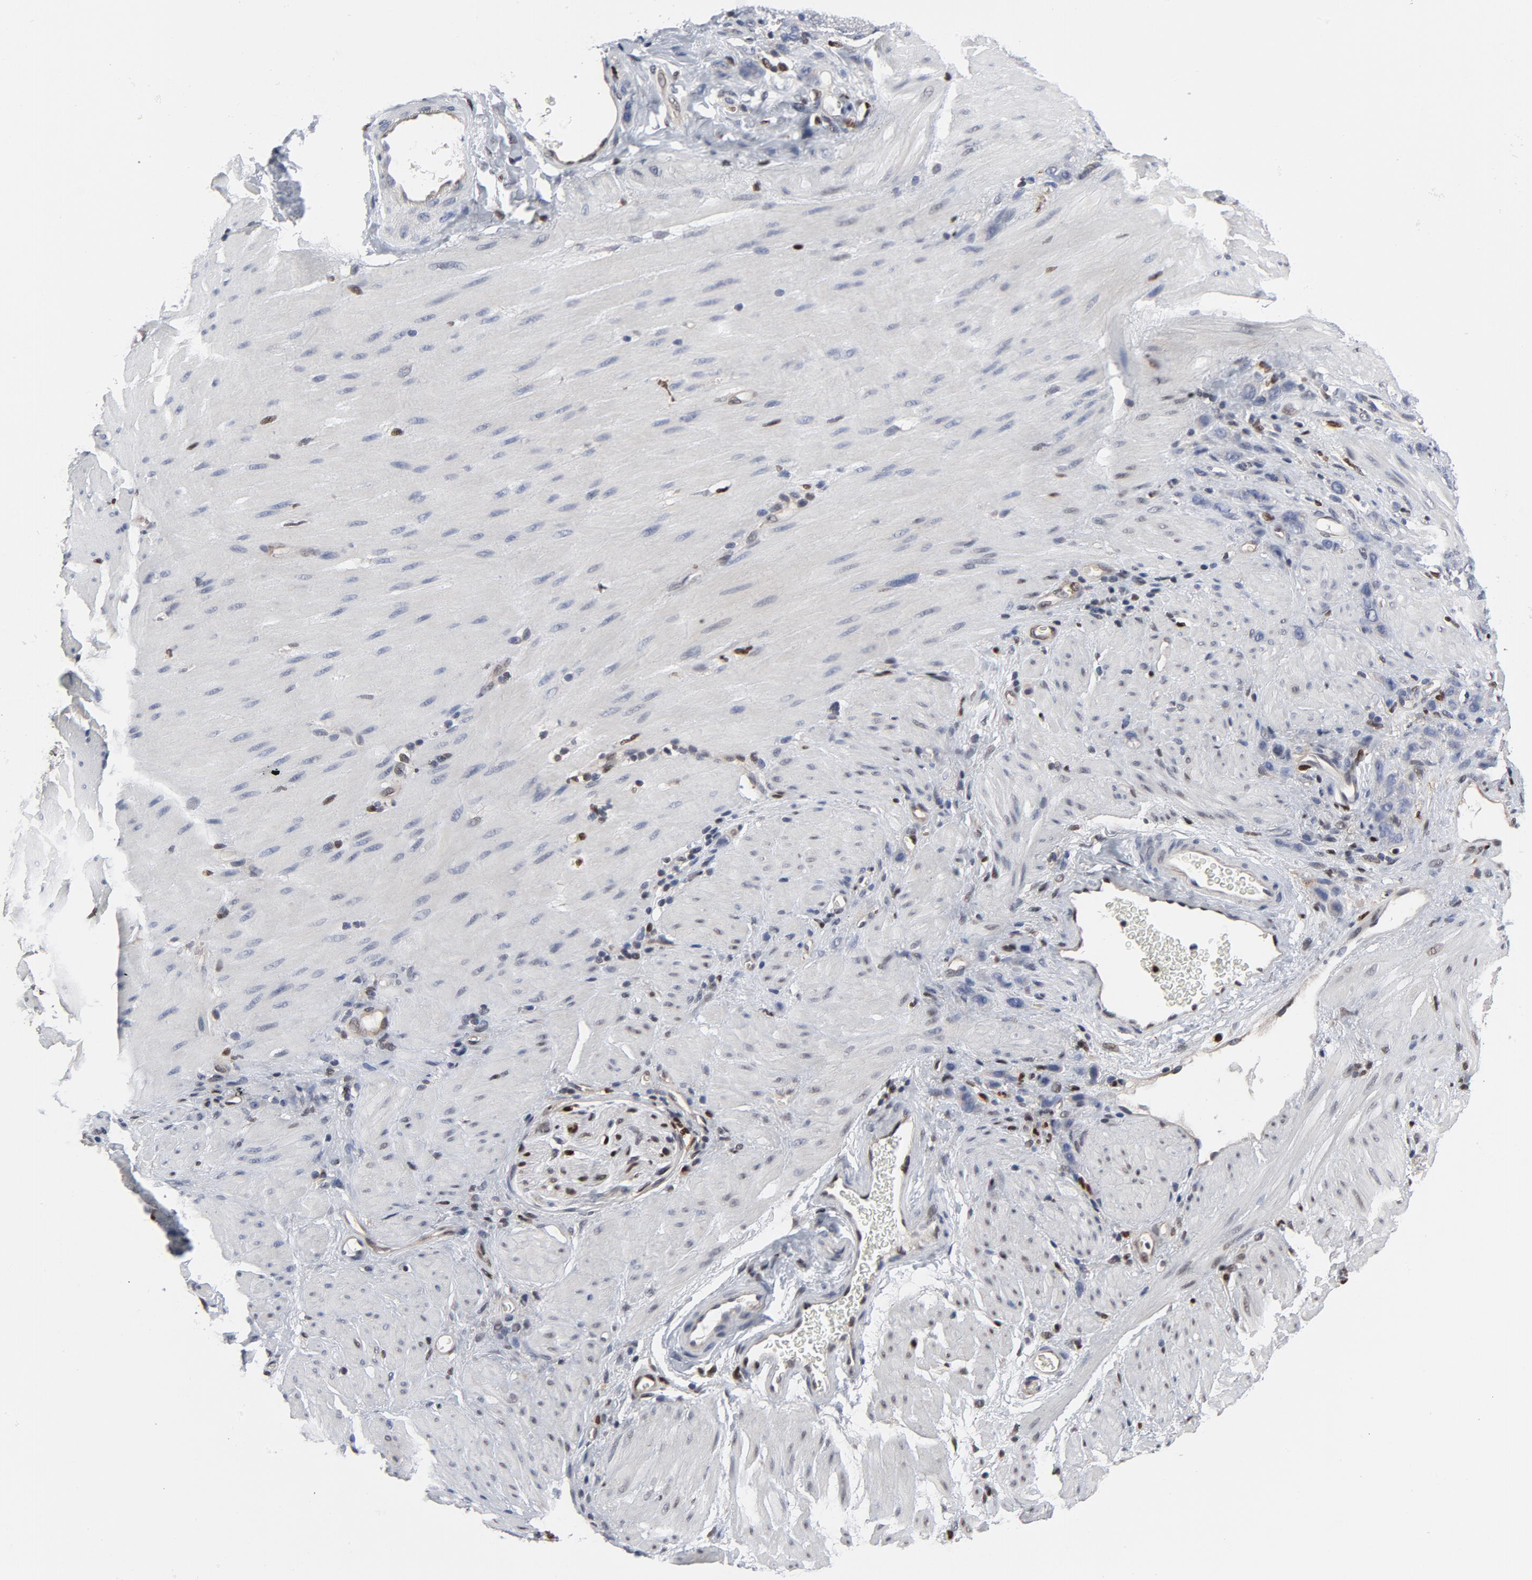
{"staining": {"intensity": "negative", "quantity": "none", "location": "none"}, "tissue": "stomach cancer", "cell_type": "Tumor cells", "image_type": "cancer", "snomed": [{"axis": "morphology", "description": "Normal tissue, NOS"}, {"axis": "morphology", "description": "Adenocarcinoma, NOS"}, {"axis": "topography", "description": "Stomach"}], "caption": "Tumor cells are negative for protein expression in human stomach adenocarcinoma.", "gene": "NFKB1", "patient": {"sex": "male", "age": 82}}